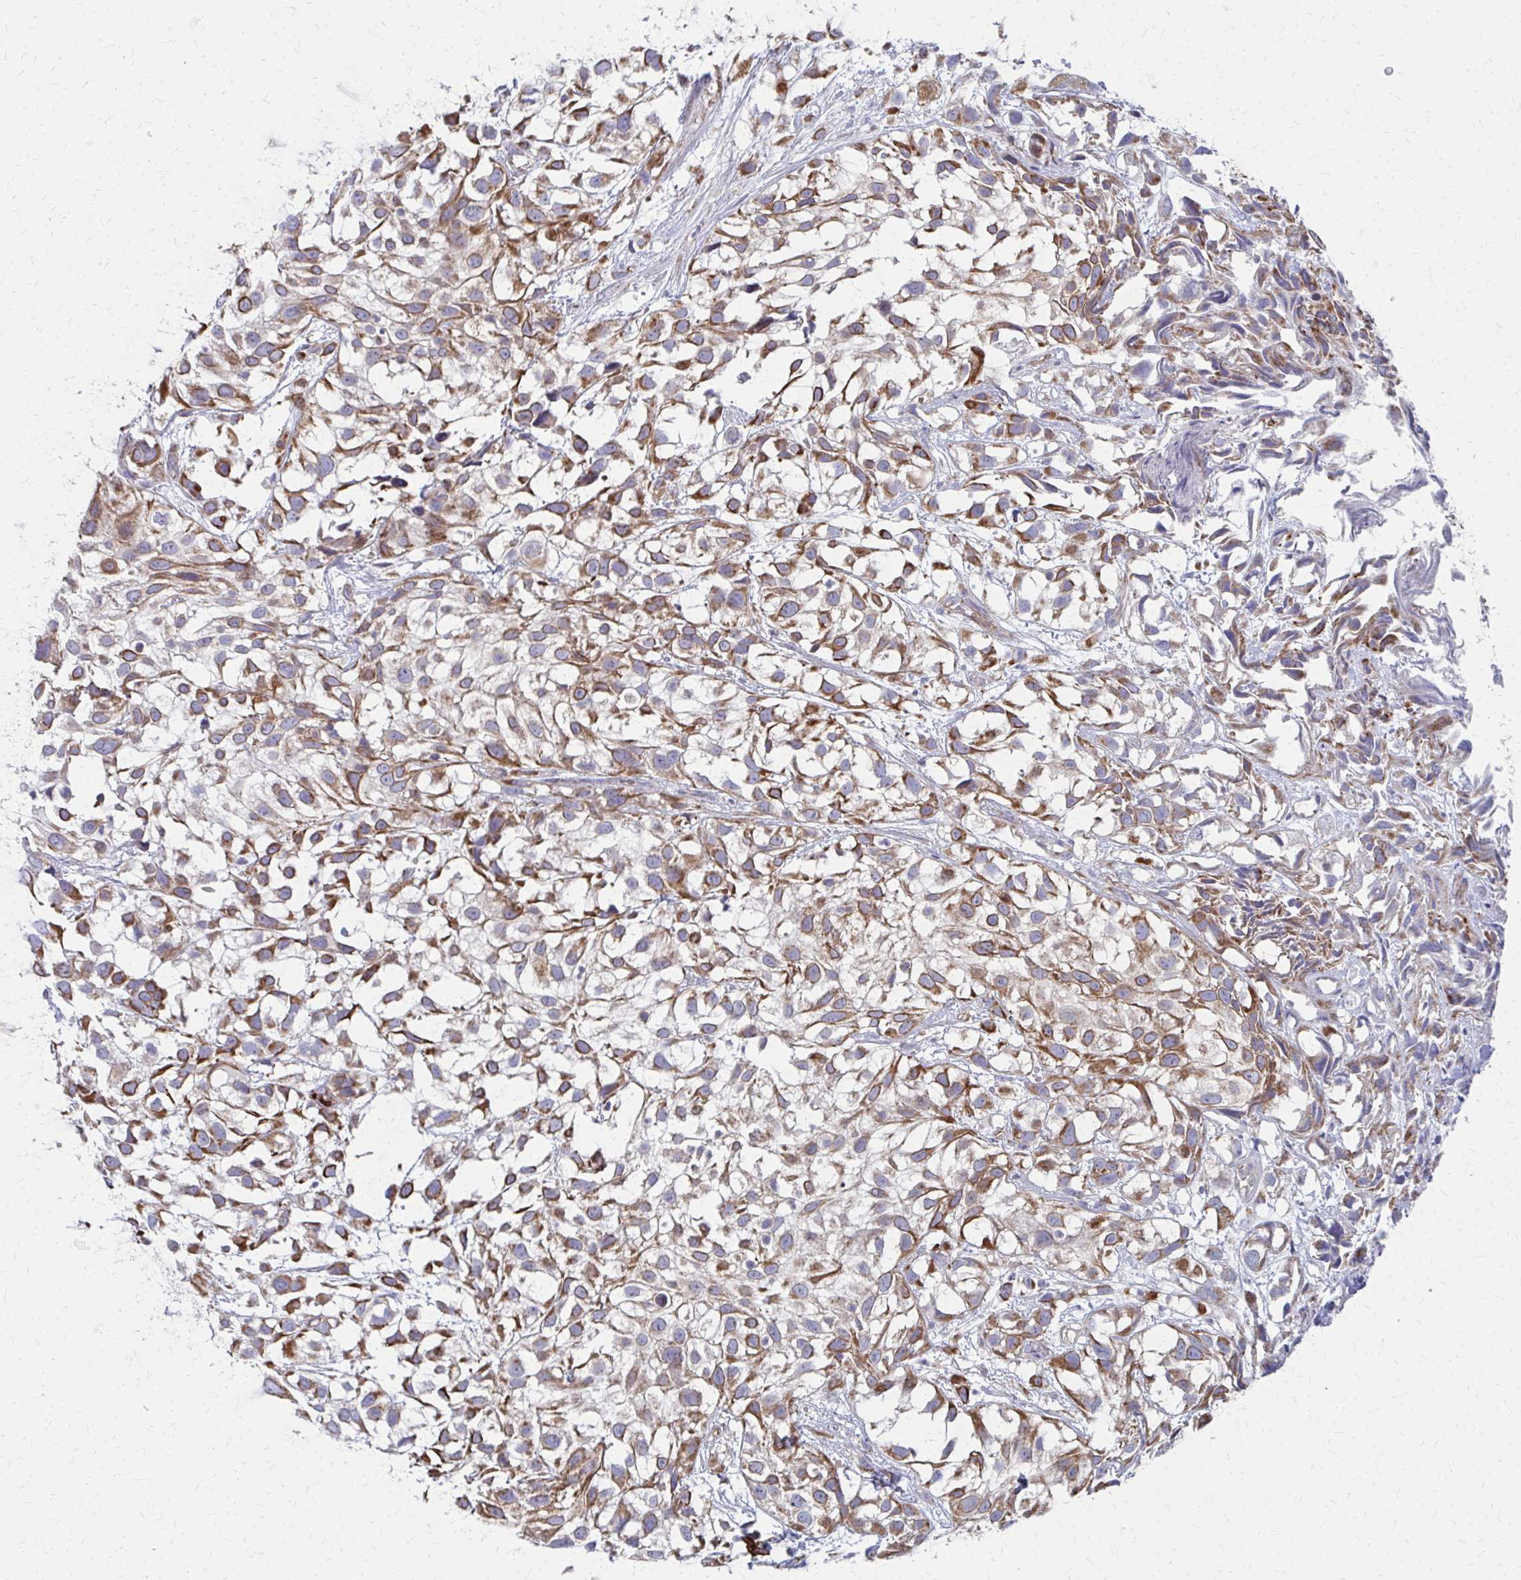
{"staining": {"intensity": "moderate", "quantity": ">75%", "location": "cytoplasmic/membranous"}, "tissue": "urothelial cancer", "cell_type": "Tumor cells", "image_type": "cancer", "snomed": [{"axis": "morphology", "description": "Urothelial carcinoma, High grade"}, {"axis": "topography", "description": "Urinary bladder"}], "caption": "High-grade urothelial carcinoma stained with immunohistochemistry displays moderate cytoplasmic/membranous positivity in about >75% of tumor cells. The staining is performed using DAB brown chromogen to label protein expression. The nuclei are counter-stained blue using hematoxylin.", "gene": "FAHD1", "patient": {"sex": "male", "age": 56}}